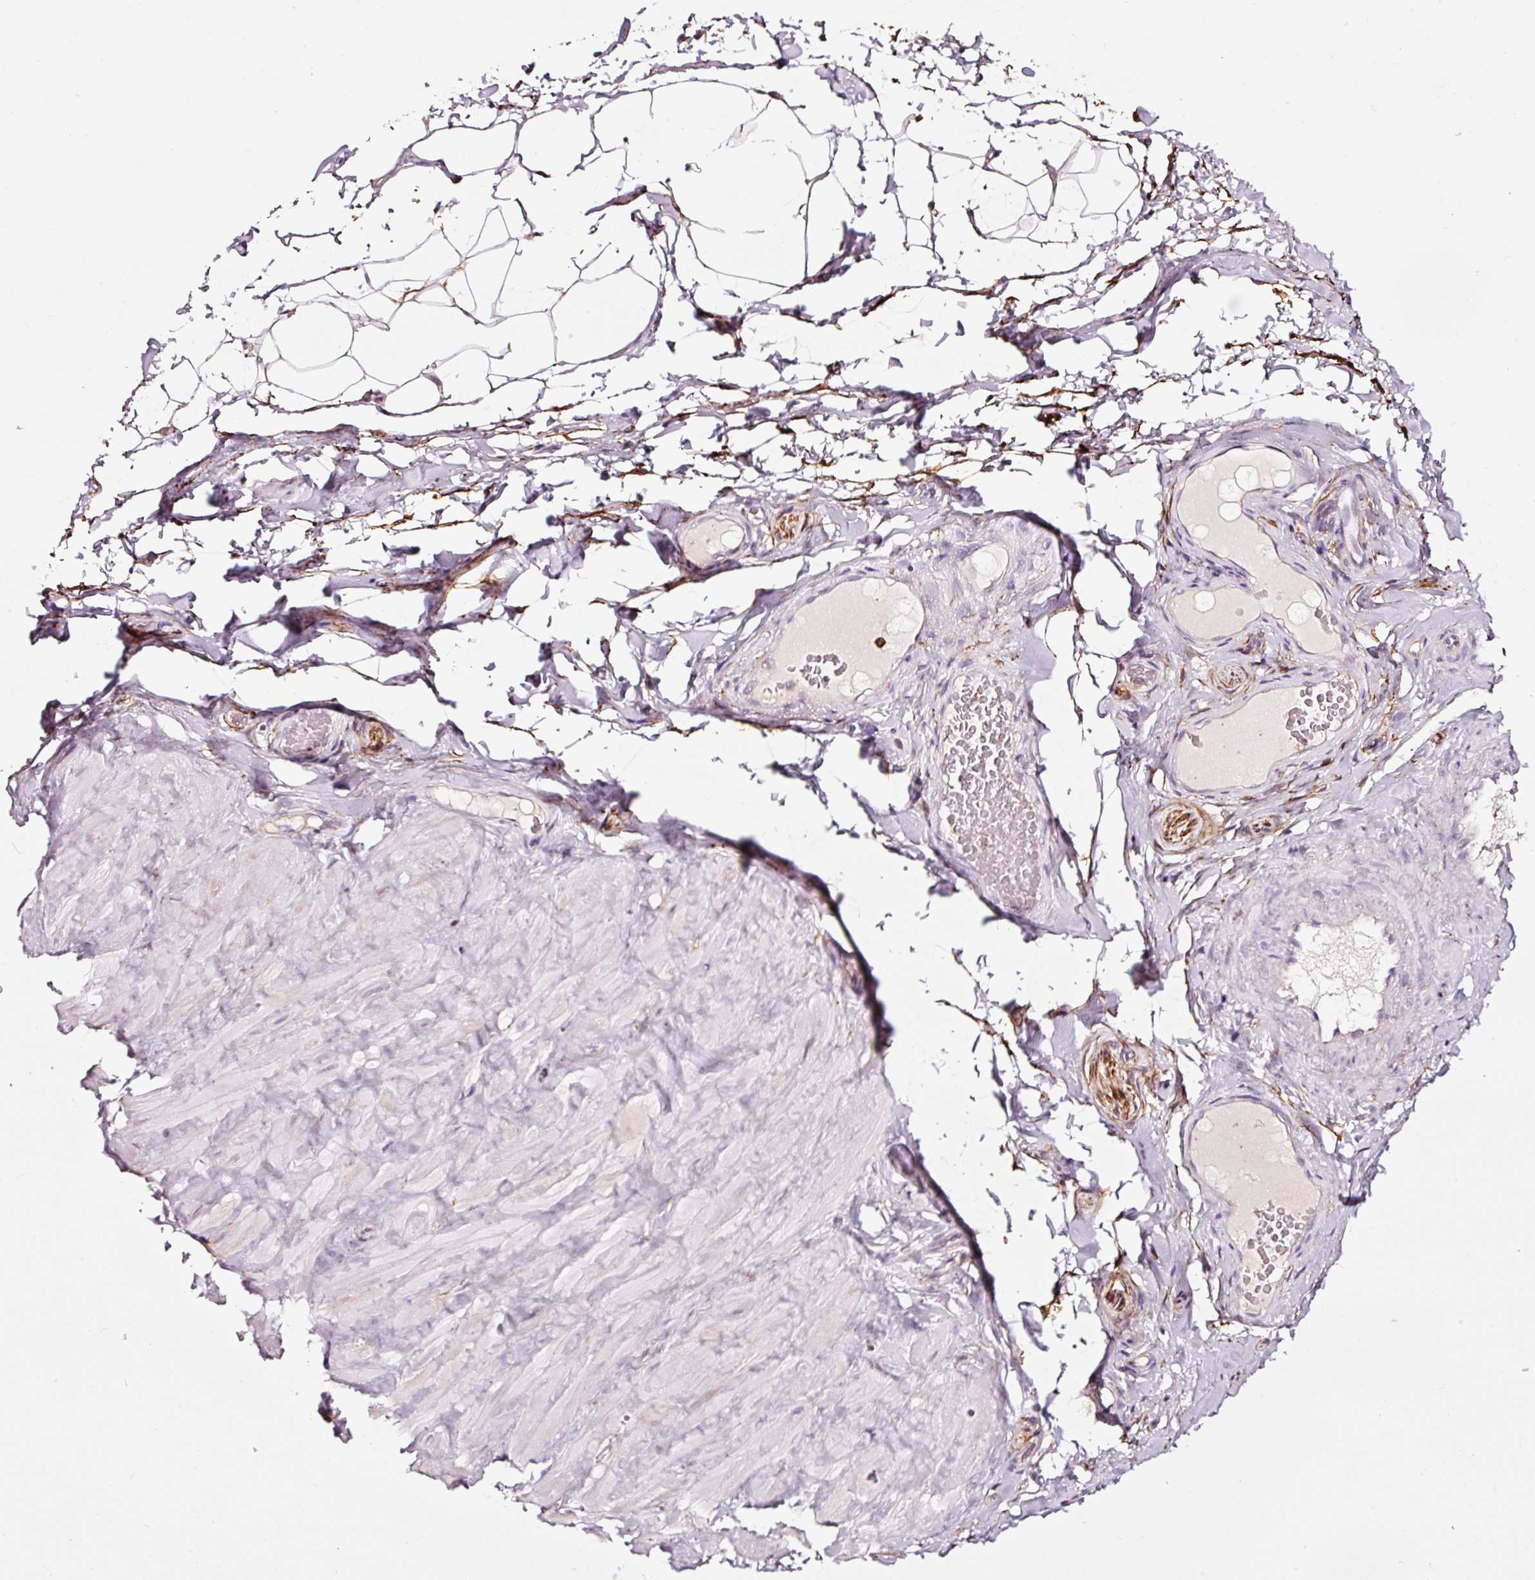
{"staining": {"intensity": "moderate", "quantity": "<25%", "location": "cytoplasmic/membranous"}, "tissue": "adipose tissue", "cell_type": "Adipocytes", "image_type": "normal", "snomed": [{"axis": "morphology", "description": "Normal tissue, NOS"}, {"axis": "topography", "description": "Vascular tissue"}, {"axis": "topography", "description": "Peripheral nerve tissue"}], "caption": "An immunohistochemistry micrograph of normal tissue is shown. Protein staining in brown highlights moderate cytoplasmic/membranous positivity in adipose tissue within adipocytes. Using DAB (brown) and hematoxylin (blue) stains, captured at high magnification using brightfield microscopy.", "gene": "ADD3", "patient": {"sex": "male", "age": 41}}